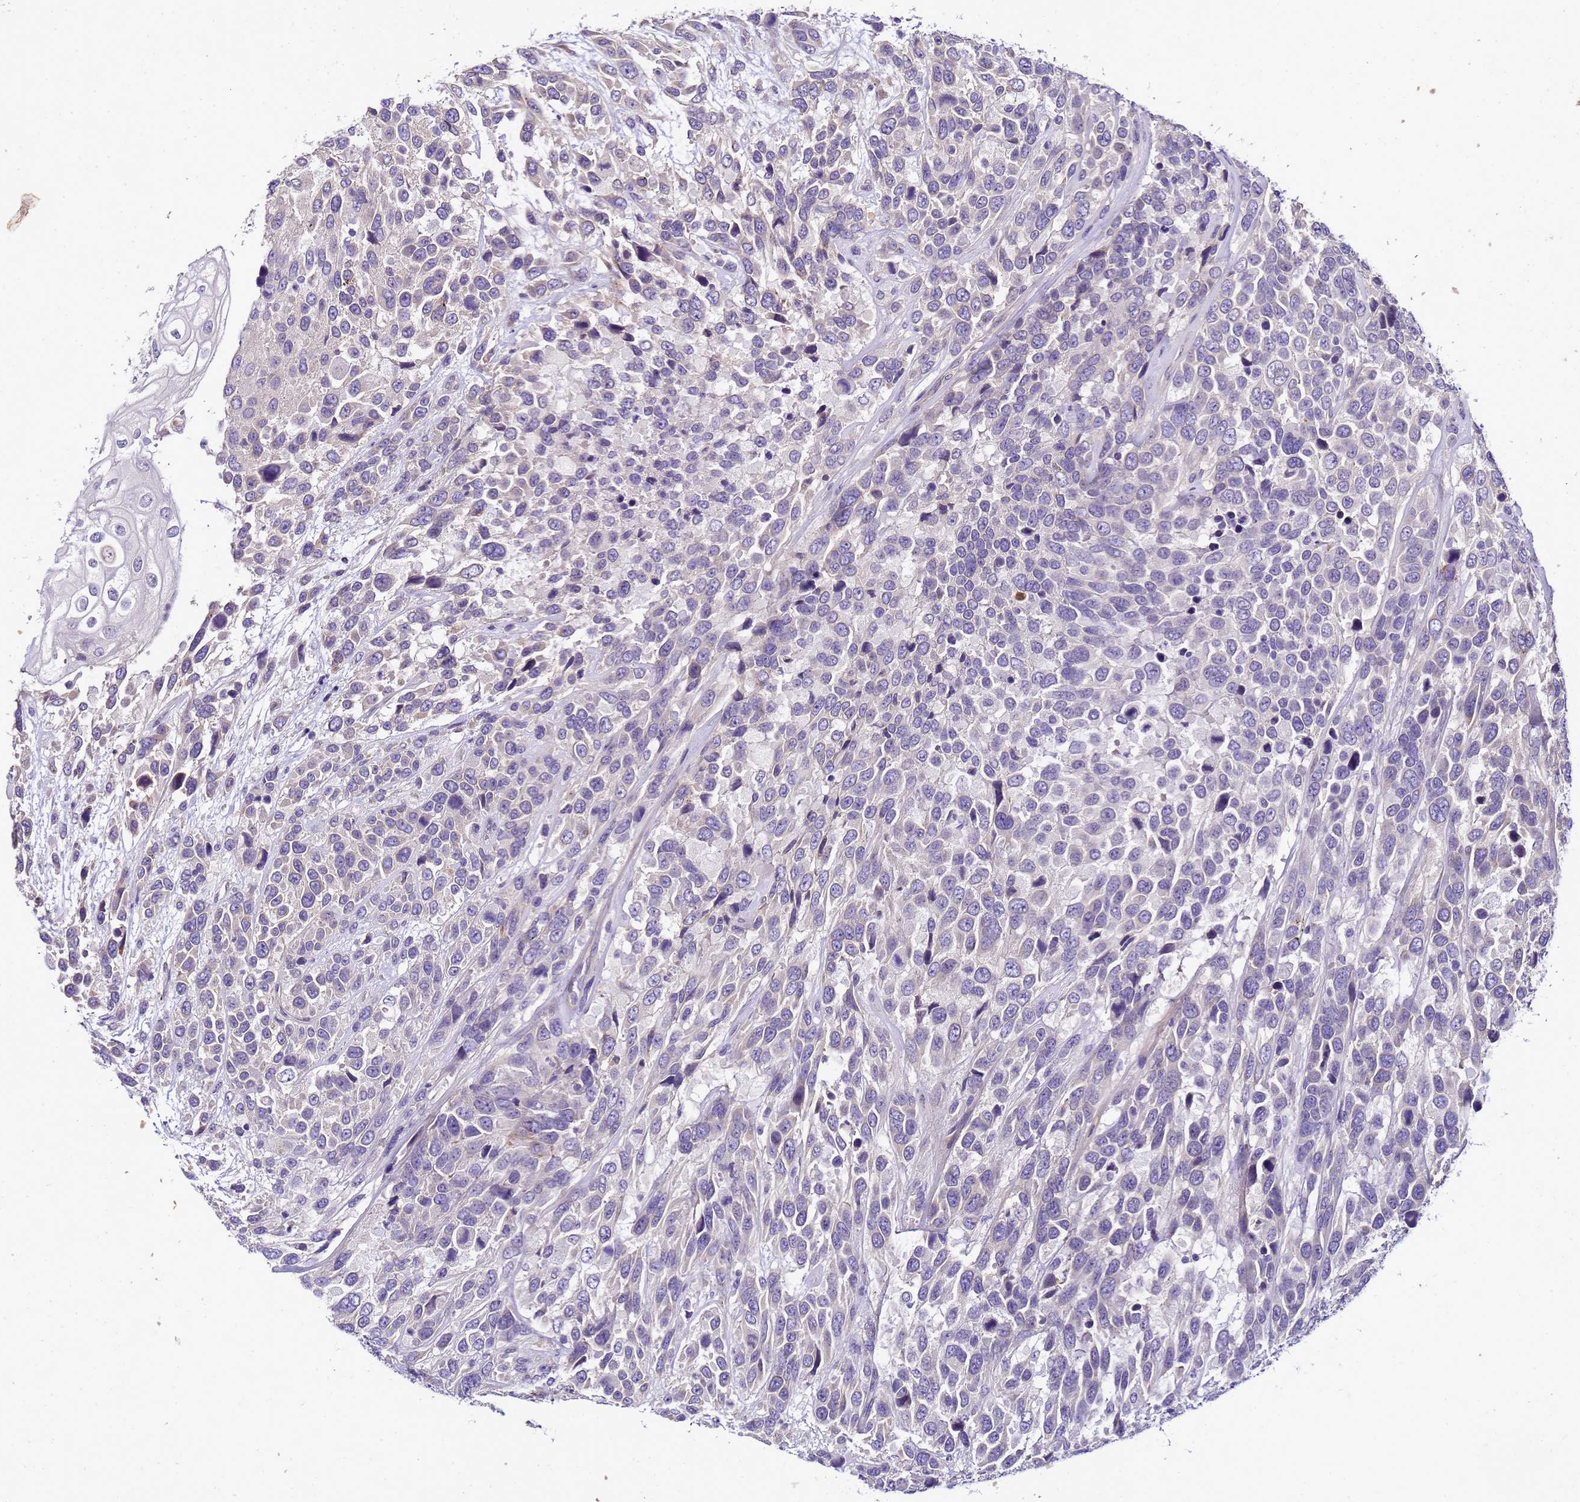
{"staining": {"intensity": "negative", "quantity": "none", "location": "none"}, "tissue": "urothelial cancer", "cell_type": "Tumor cells", "image_type": "cancer", "snomed": [{"axis": "morphology", "description": "Urothelial carcinoma, High grade"}, {"axis": "topography", "description": "Urinary bladder"}], "caption": "Immunohistochemistry (IHC) micrograph of human urothelial cancer stained for a protein (brown), which shows no positivity in tumor cells.", "gene": "FAM166B", "patient": {"sex": "female", "age": 70}}